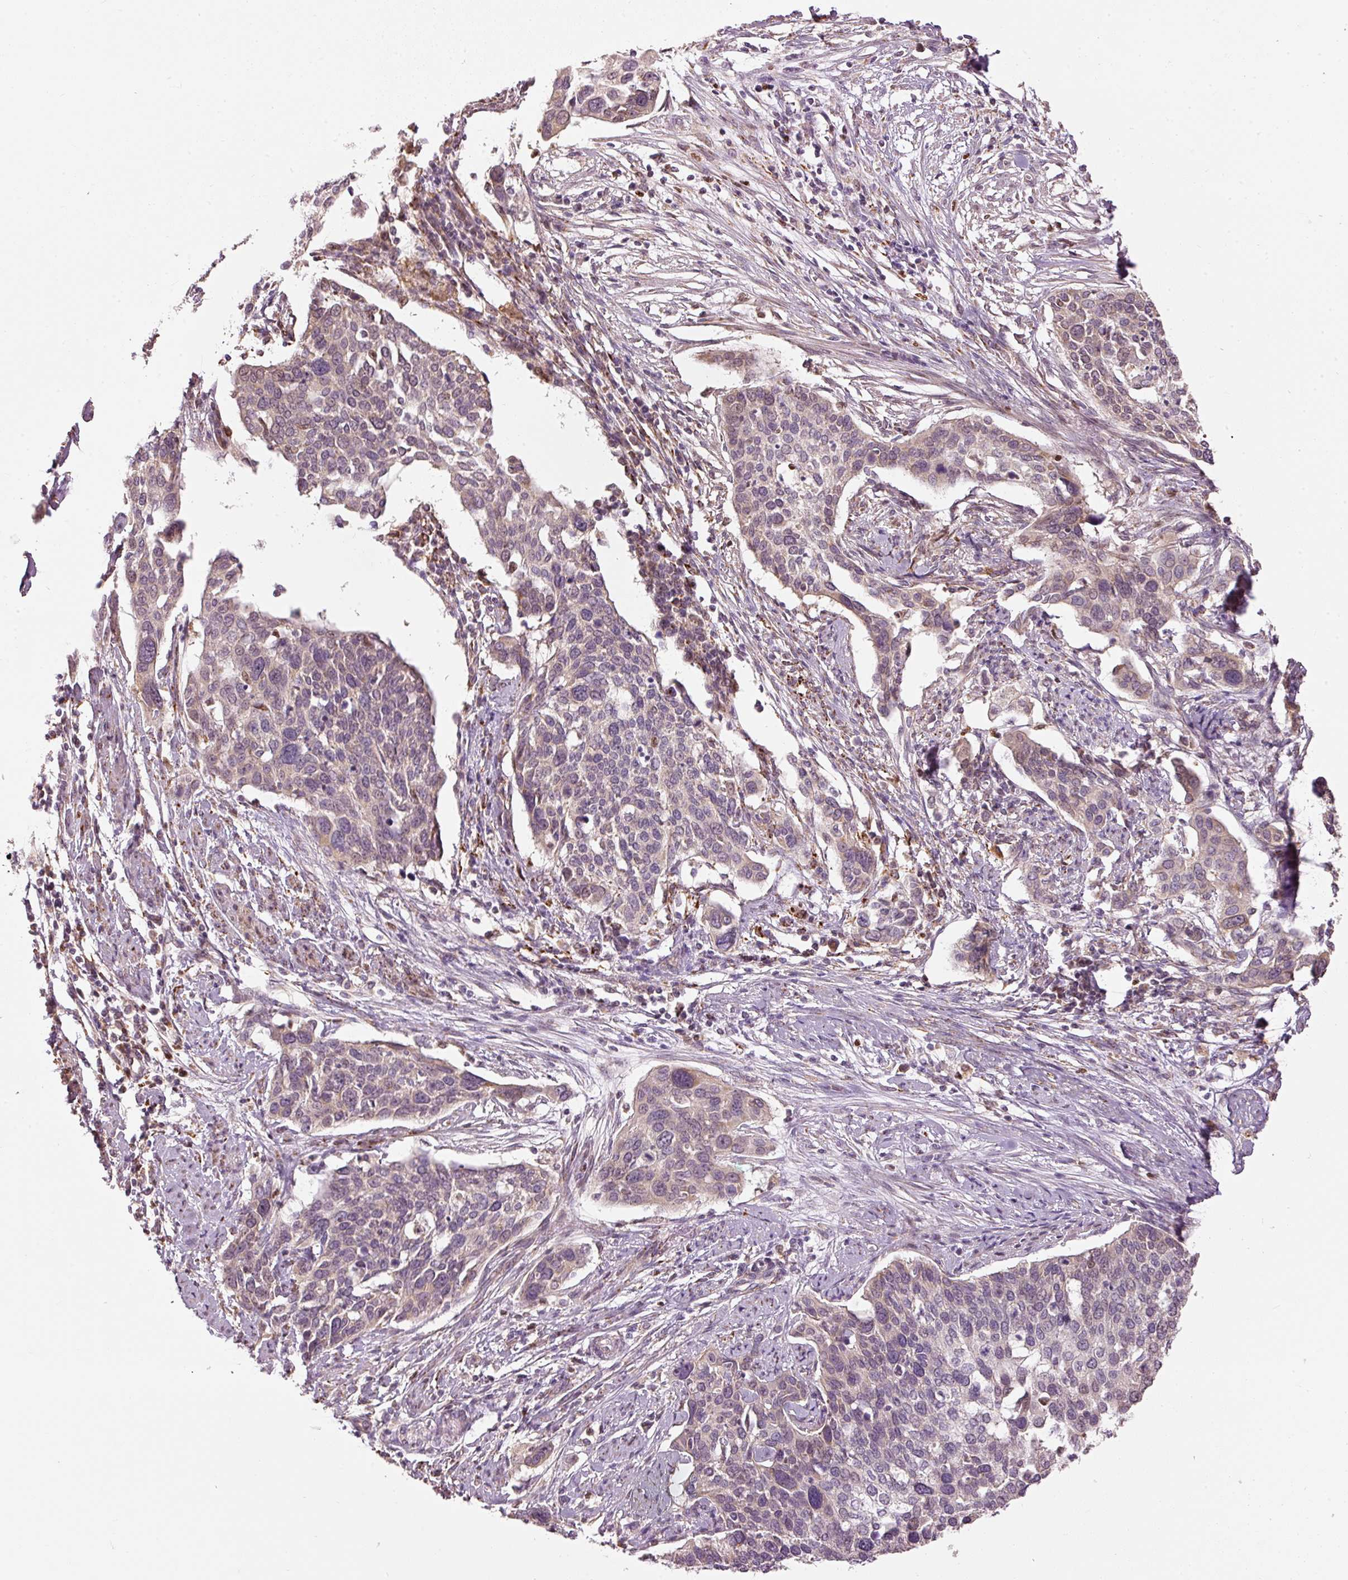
{"staining": {"intensity": "weak", "quantity": "25%-75%", "location": "cytoplasmic/membranous"}, "tissue": "cervical cancer", "cell_type": "Tumor cells", "image_type": "cancer", "snomed": [{"axis": "morphology", "description": "Squamous cell carcinoma, NOS"}, {"axis": "topography", "description": "Cervix"}], "caption": "Cervical cancer (squamous cell carcinoma) tissue reveals weak cytoplasmic/membranous positivity in about 25%-75% of tumor cells (IHC, brightfield microscopy, high magnification).", "gene": "MTHFD1L", "patient": {"sex": "female", "age": 44}}